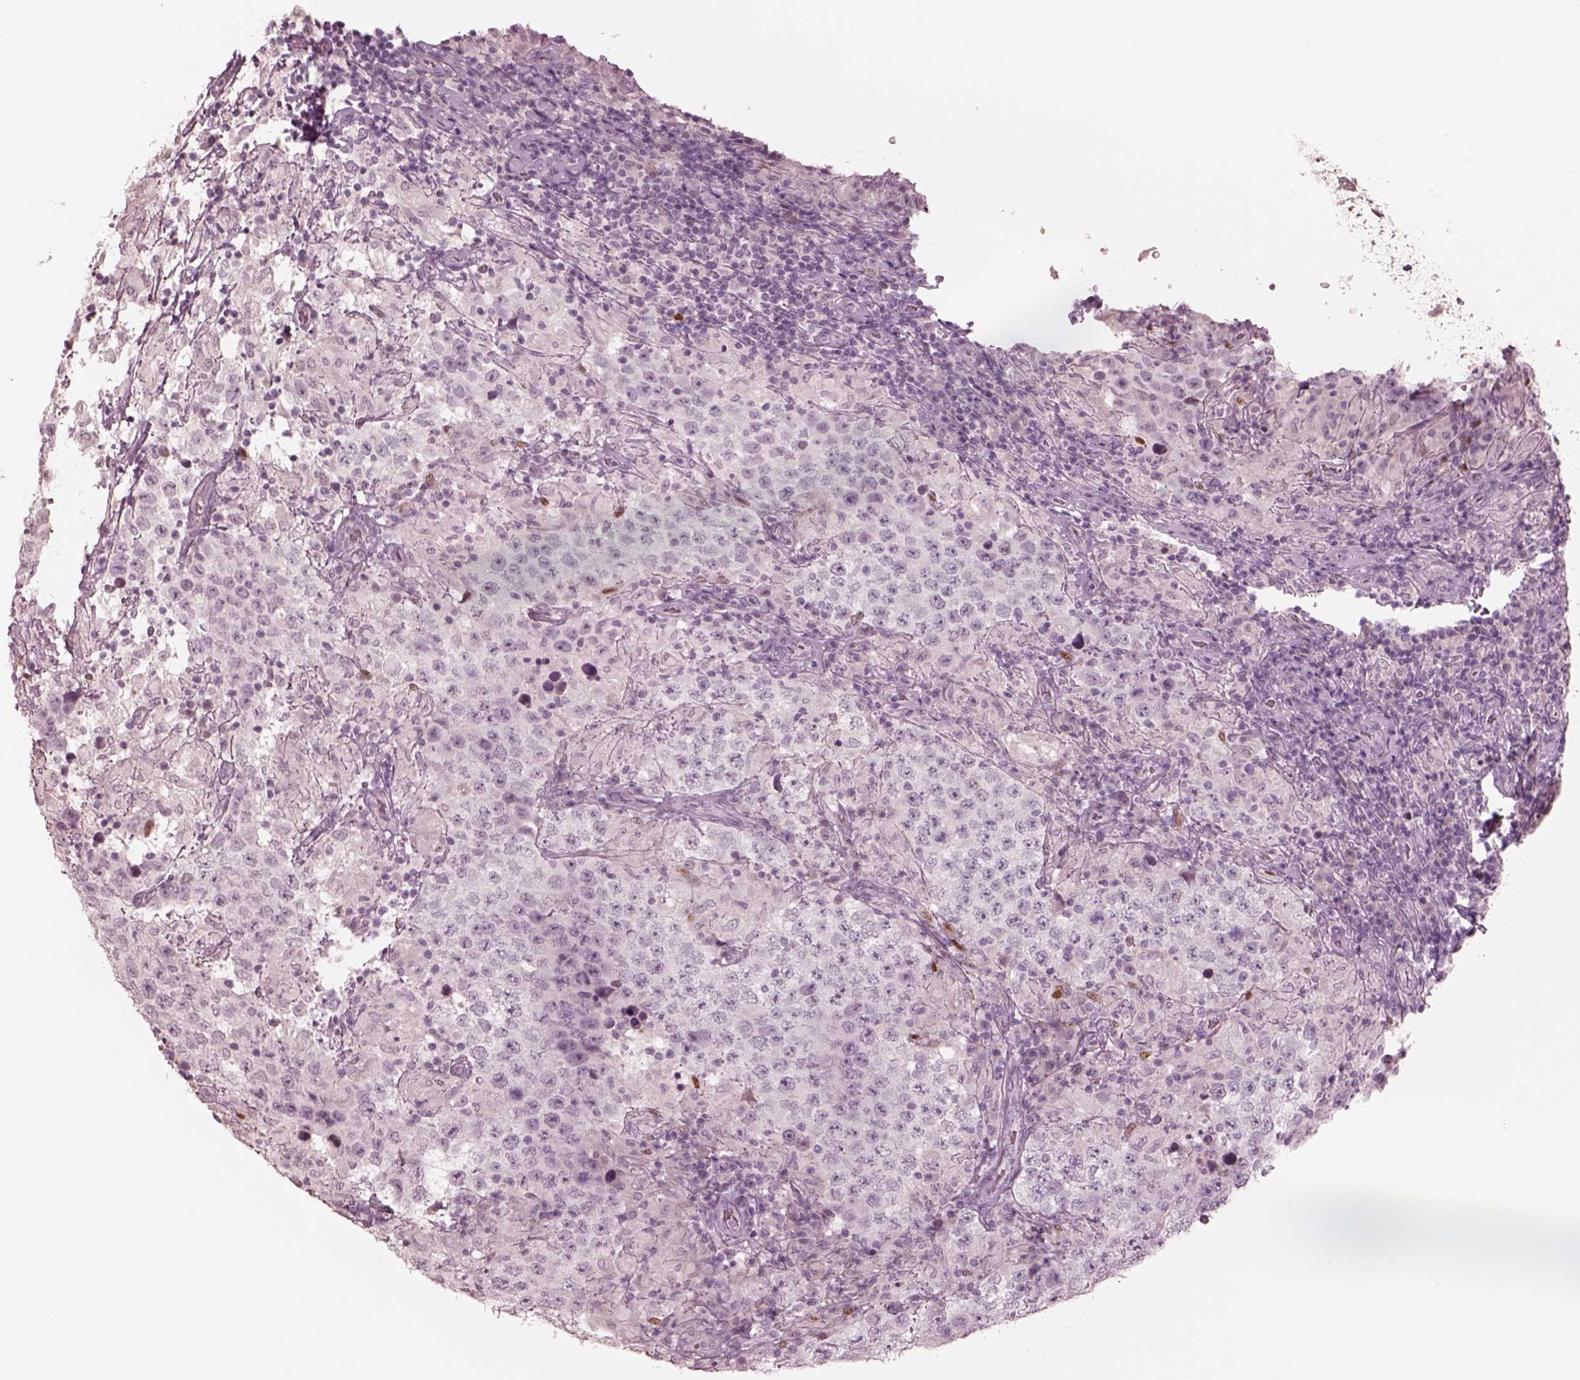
{"staining": {"intensity": "negative", "quantity": "none", "location": "none"}, "tissue": "testis cancer", "cell_type": "Tumor cells", "image_type": "cancer", "snomed": [{"axis": "morphology", "description": "Seminoma, NOS"}, {"axis": "morphology", "description": "Carcinoma, Embryonal, NOS"}, {"axis": "topography", "description": "Testis"}], "caption": "Immunohistochemistry micrograph of human testis cancer stained for a protein (brown), which displays no expression in tumor cells.", "gene": "SOX9", "patient": {"sex": "male", "age": 41}}